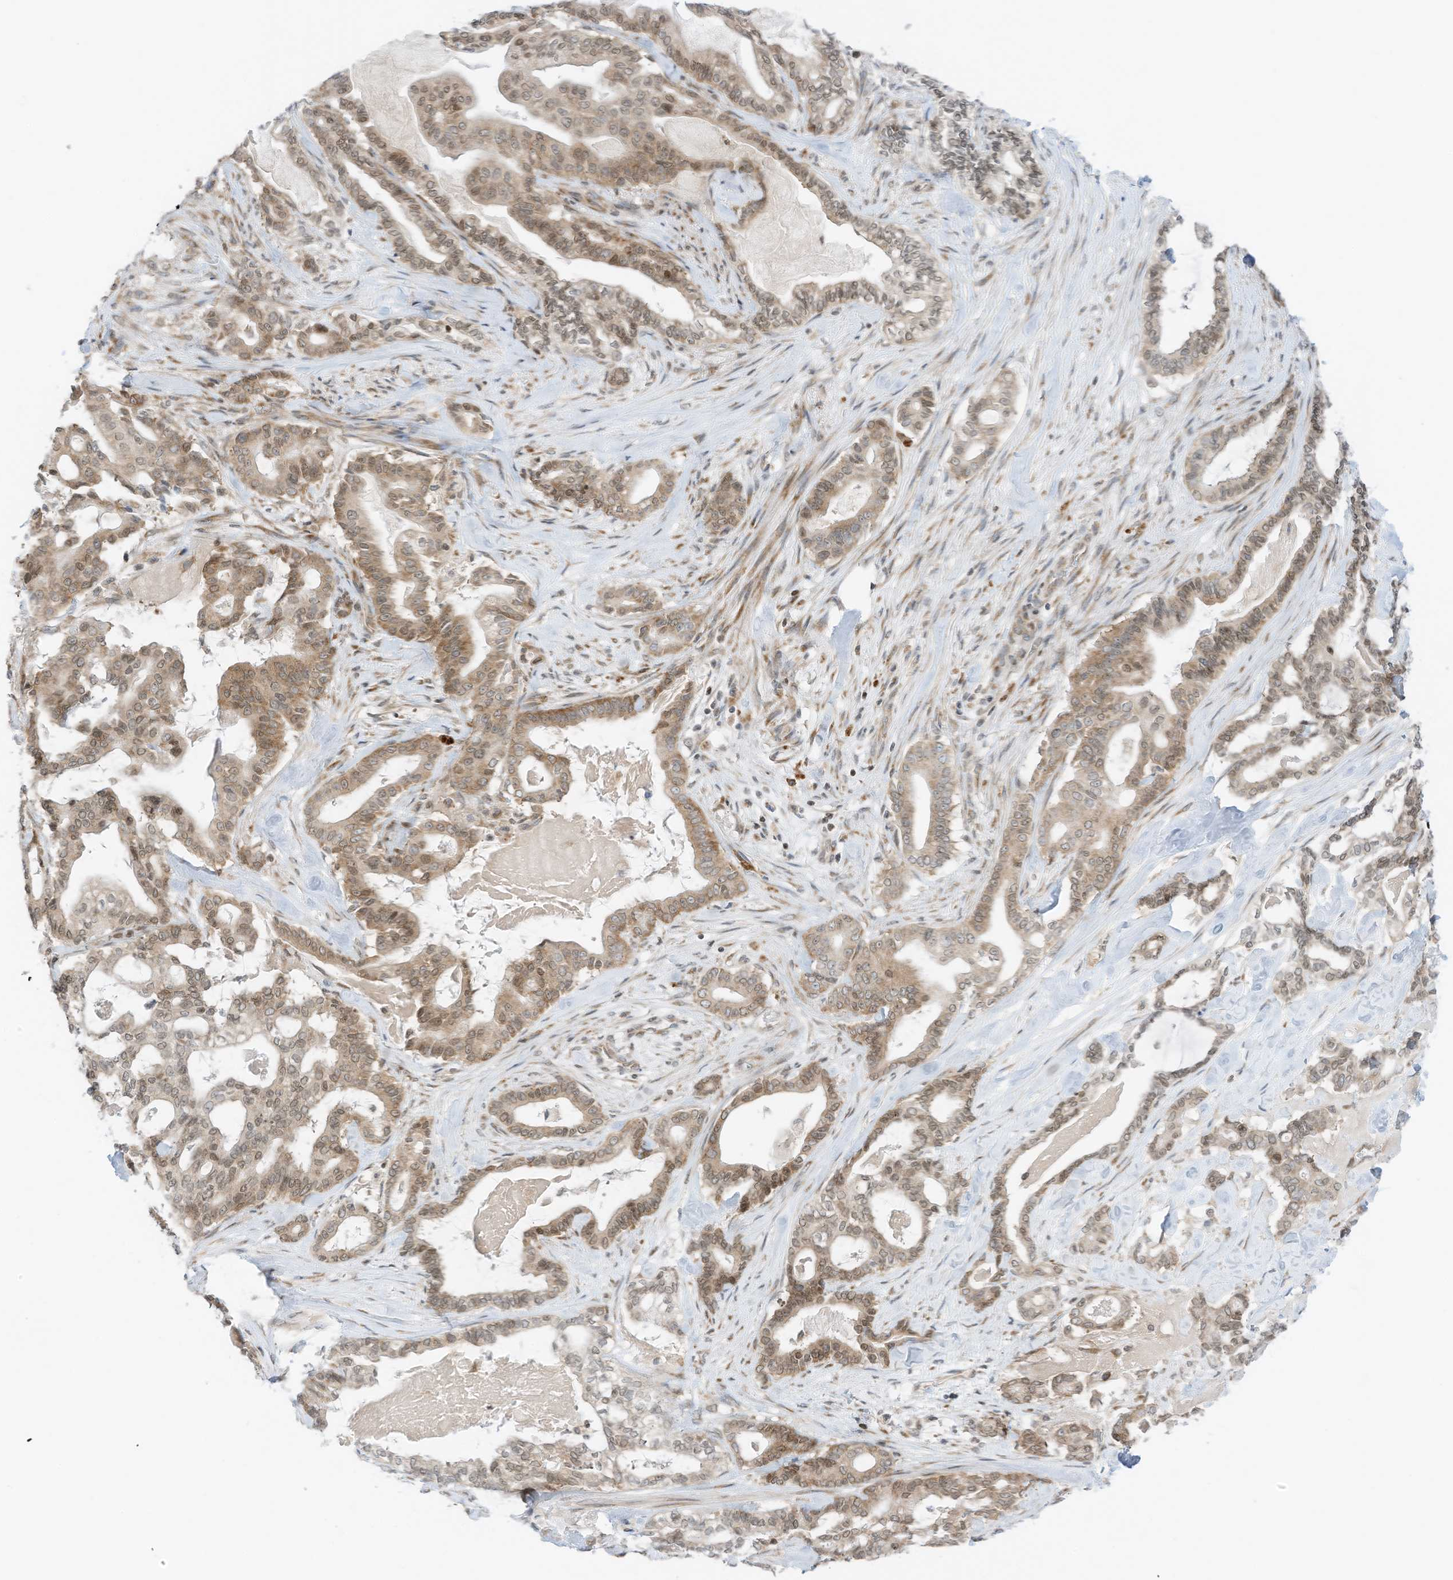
{"staining": {"intensity": "moderate", "quantity": ">75%", "location": "cytoplasmic/membranous,nuclear"}, "tissue": "pancreatic cancer", "cell_type": "Tumor cells", "image_type": "cancer", "snomed": [{"axis": "morphology", "description": "Adenocarcinoma, NOS"}, {"axis": "topography", "description": "Pancreas"}], "caption": "Protein staining of pancreatic cancer (adenocarcinoma) tissue reveals moderate cytoplasmic/membranous and nuclear expression in approximately >75% of tumor cells.", "gene": "EDF1", "patient": {"sex": "male", "age": 63}}